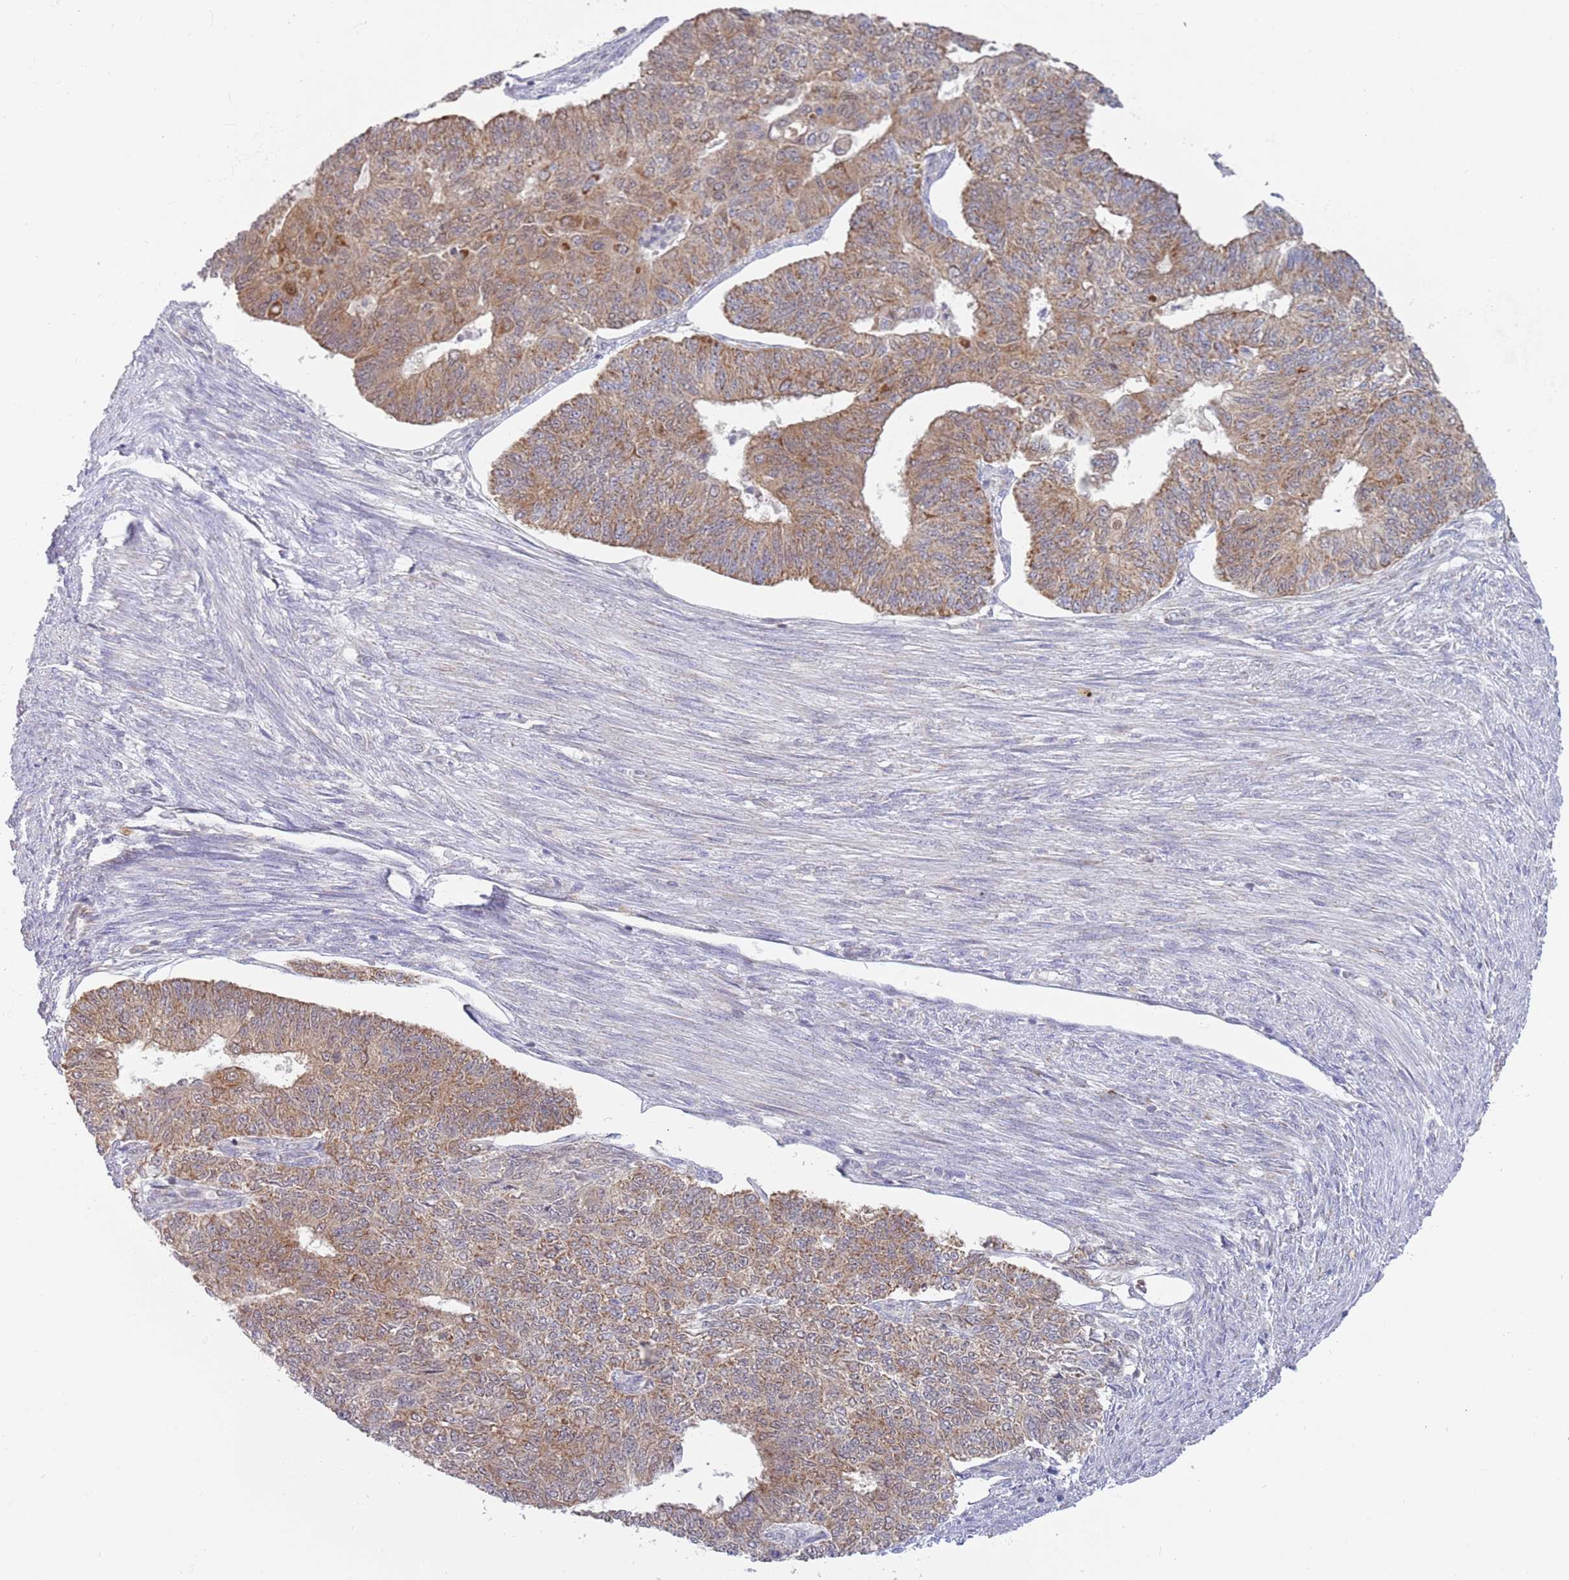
{"staining": {"intensity": "moderate", "quantity": ">75%", "location": "cytoplasmic/membranous"}, "tissue": "endometrial cancer", "cell_type": "Tumor cells", "image_type": "cancer", "snomed": [{"axis": "morphology", "description": "Adenocarcinoma, NOS"}, {"axis": "topography", "description": "Endometrium"}], "caption": "A high-resolution micrograph shows immunohistochemistry staining of adenocarcinoma (endometrial), which displays moderate cytoplasmic/membranous positivity in approximately >75% of tumor cells.", "gene": "TIMM13", "patient": {"sex": "female", "age": 32}}